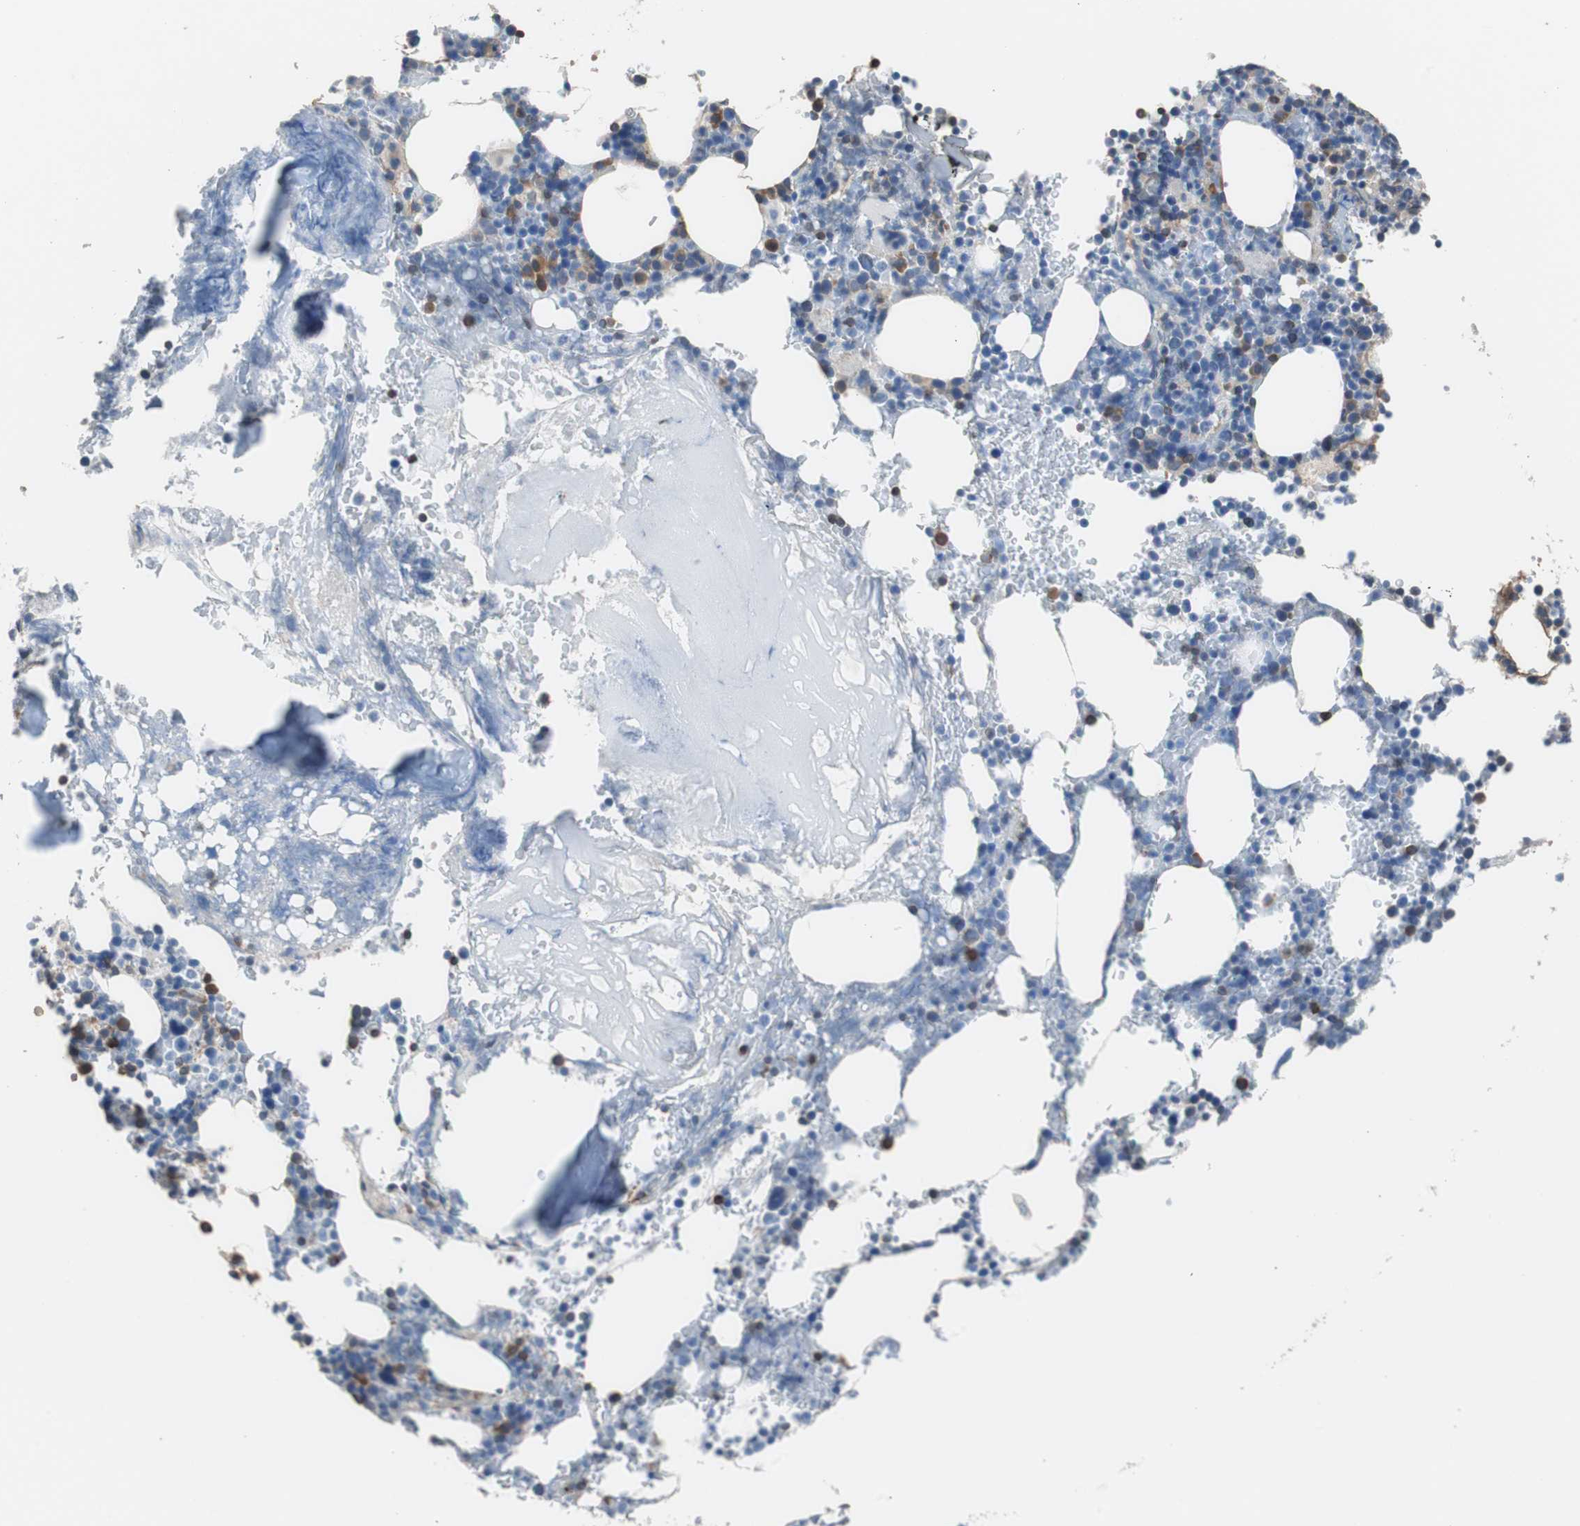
{"staining": {"intensity": "strong", "quantity": "<25%", "location": "cytoplasmic/membranous"}, "tissue": "bone marrow", "cell_type": "Hematopoietic cells", "image_type": "normal", "snomed": [{"axis": "morphology", "description": "Normal tissue, NOS"}, {"axis": "topography", "description": "Bone marrow"}], "caption": "Strong cytoplasmic/membranous expression is seen in approximately <25% of hematopoietic cells in benign bone marrow. Immunohistochemistry stains the protein of interest in brown and the nuclei are stained blue.", "gene": "PBXIP1", "patient": {"sex": "female", "age": 66}}